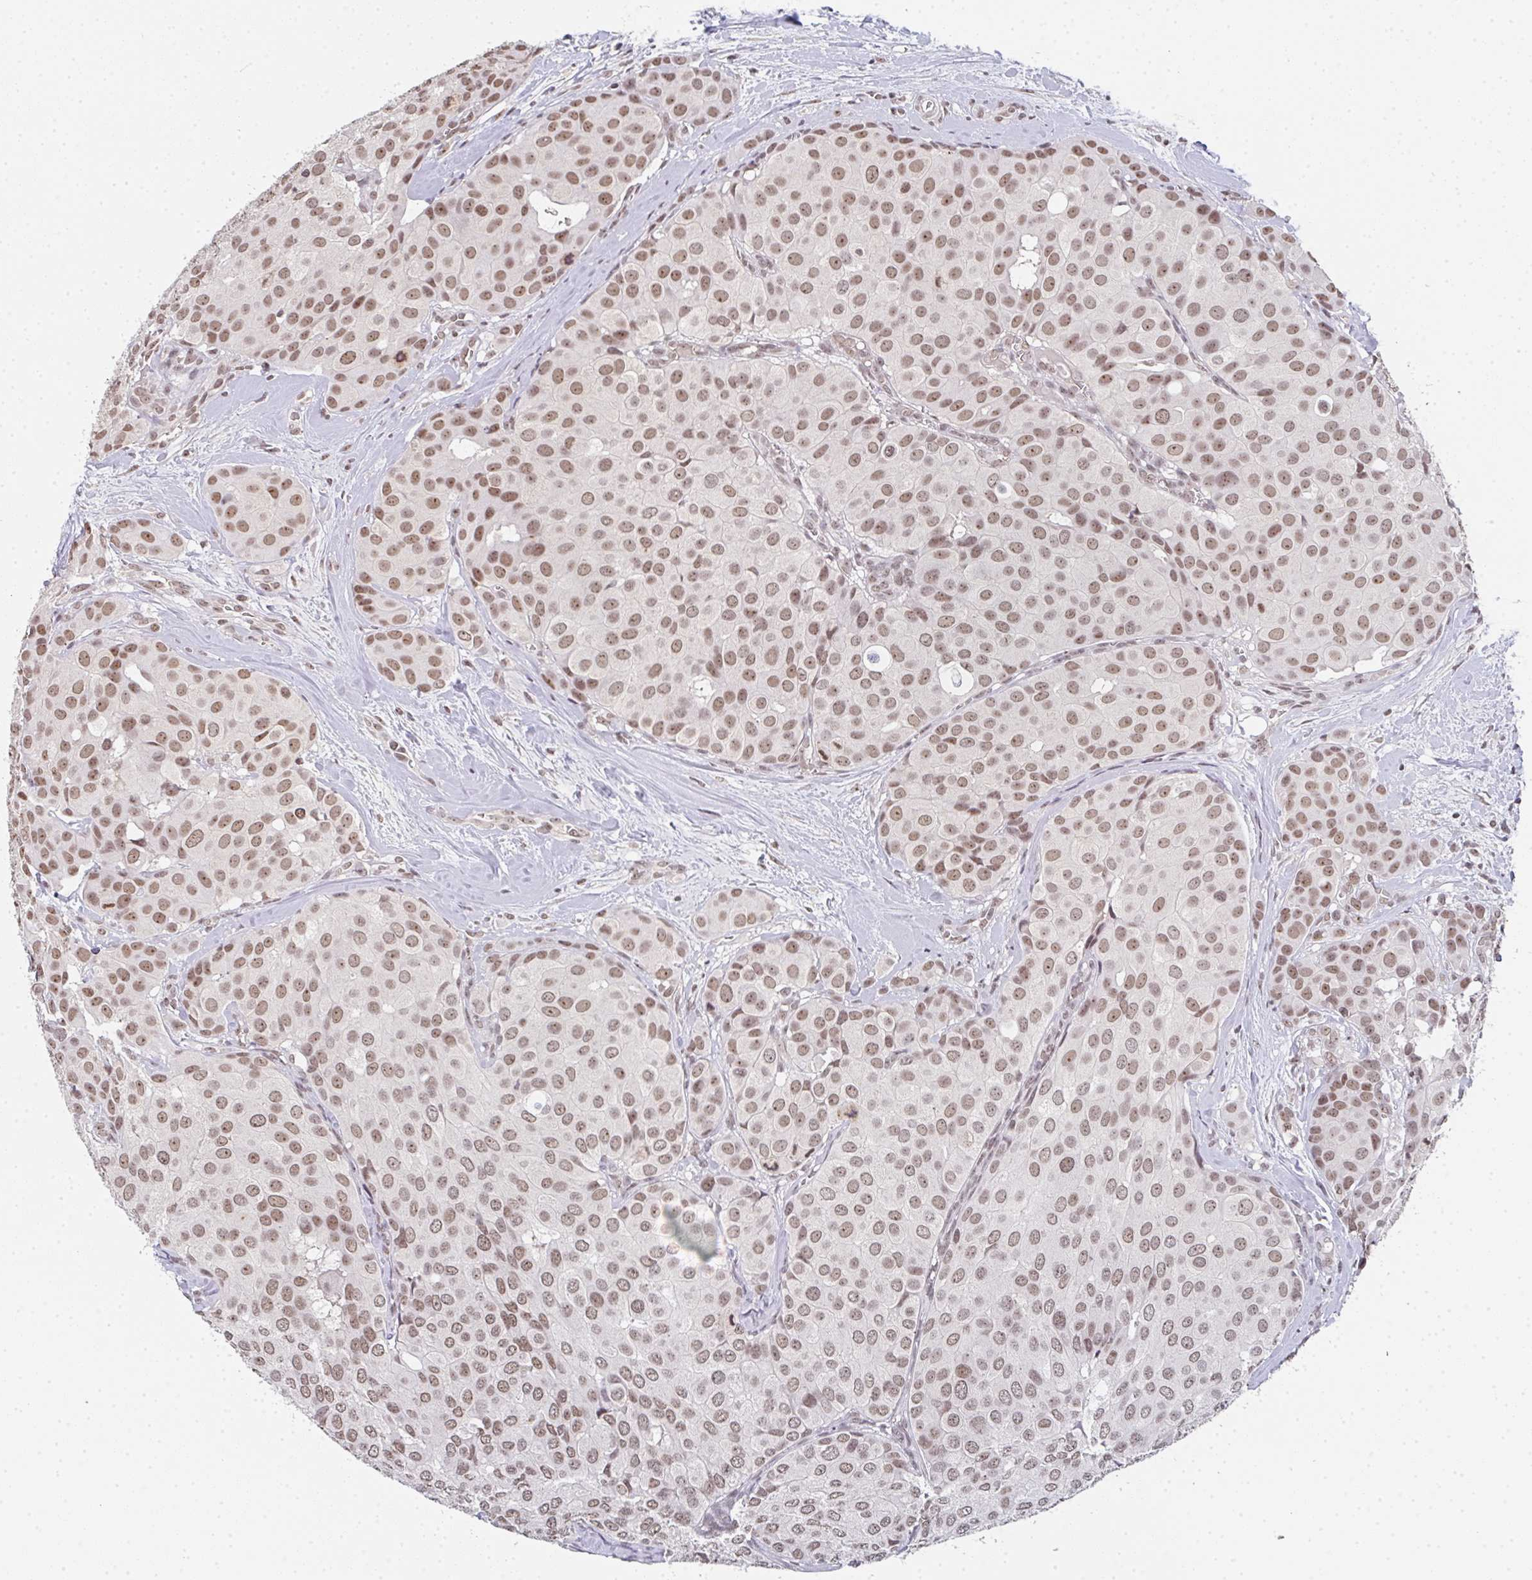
{"staining": {"intensity": "moderate", "quantity": ">75%", "location": "nuclear"}, "tissue": "breast cancer", "cell_type": "Tumor cells", "image_type": "cancer", "snomed": [{"axis": "morphology", "description": "Duct carcinoma"}, {"axis": "topography", "description": "Breast"}], "caption": "Immunohistochemistry (IHC) micrograph of neoplastic tissue: breast cancer (intraductal carcinoma) stained using IHC reveals medium levels of moderate protein expression localized specifically in the nuclear of tumor cells, appearing as a nuclear brown color.", "gene": "DKC1", "patient": {"sex": "female", "age": 70}}